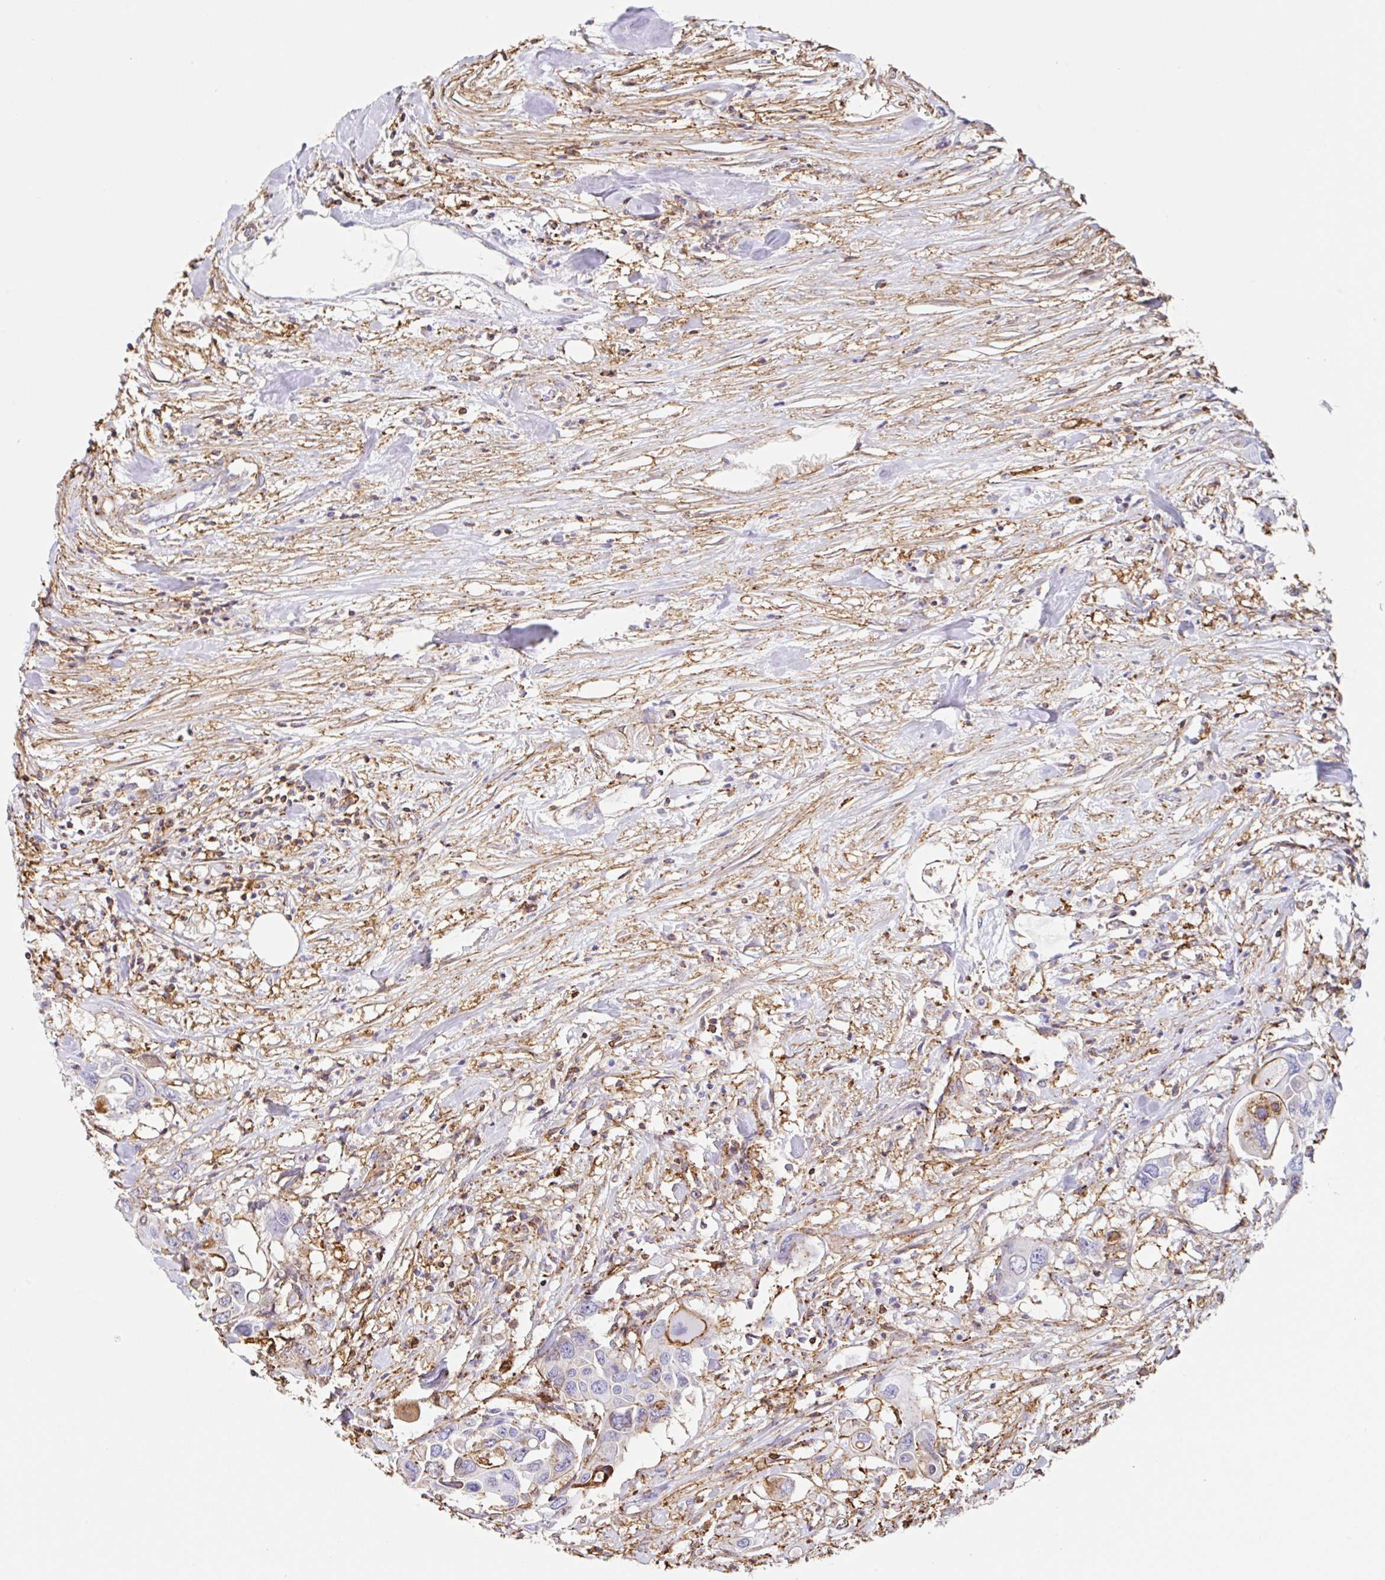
{"staining": {"intensity": "moderate", "quantity": "<25%", "location": "cytoplasmic/membranous"}, "tissue": "colorectal cancer", "cell_type": "Tumor cells", "image_type": "cancer", "snomed": [{"axis": "morphology", "description": "Adenocarcinoma, NOS"}, {"axis": "topography", "description": "Colon"}], "caption": "Immunohistochemical staining of colorectal cancer (adenocarcinoma) reveals low levels of moderate cytoplasmic/membranous positivity in about <25% of tumor cells.", "gene": "MTTP", "patient": {"sex": "male", "age": 77}}